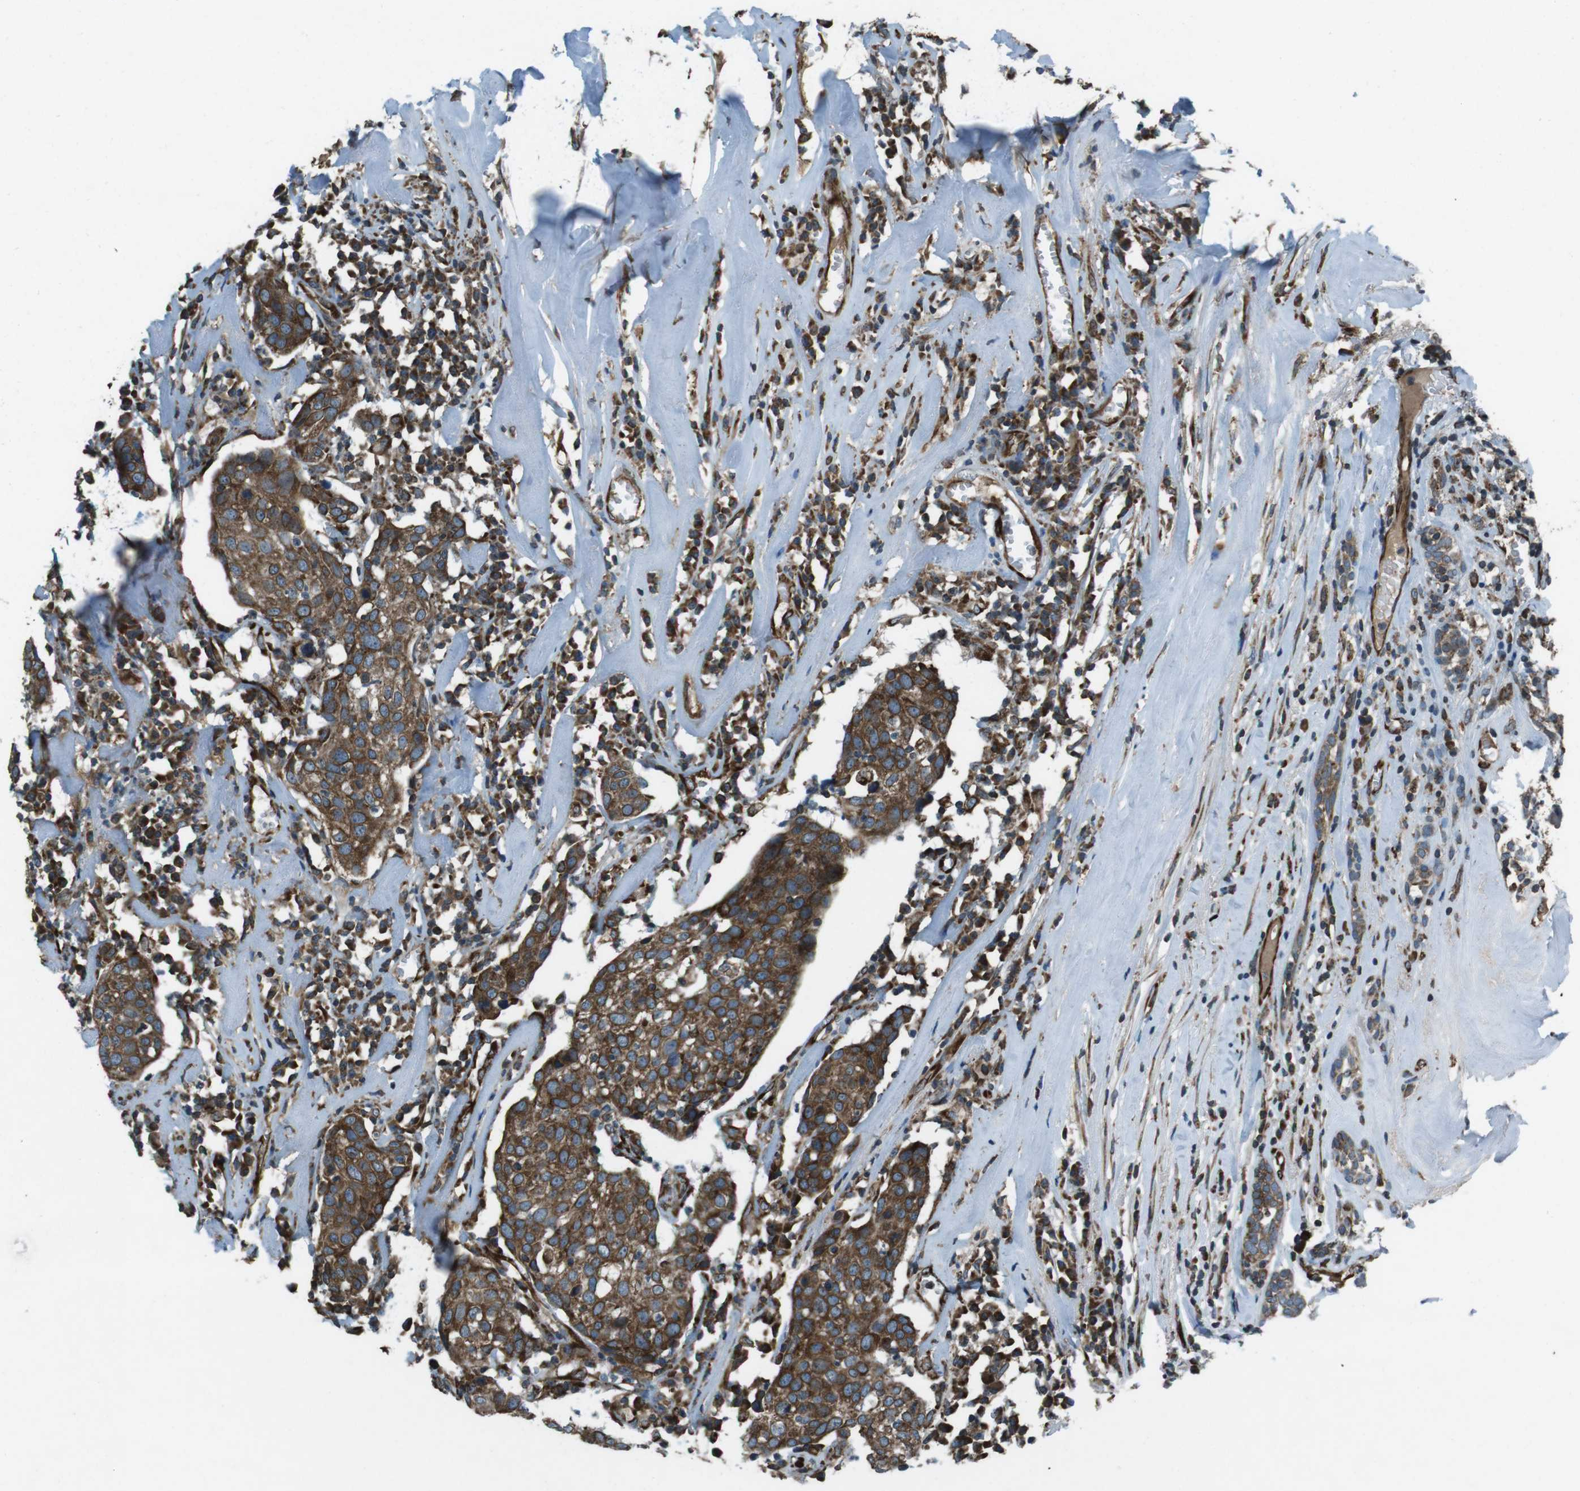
{"staining": {"intensity": "strong", "quantity": ">75%", "location": "cytoplasmic/membranous"}, "tissue": "head and neck cancer", "cell_type": "Tumor cells", "image_type": "cancer", "snomed": [{"axis": "morphology", "description": "Adenocarcinoma, NOS"}, {"axis": "topography", "description": "Salivary gland"}, {"axis": "topography", "description": "Head-Neck"}], "caption": "Strong cytoplasmic/membranous expression for a protein is seen in about >75% of tumor cells of head and neck cancer using immunohistochemistry (IHC).", "gene": "KTN1", "patient": {"sex": "female", "age": 65}}